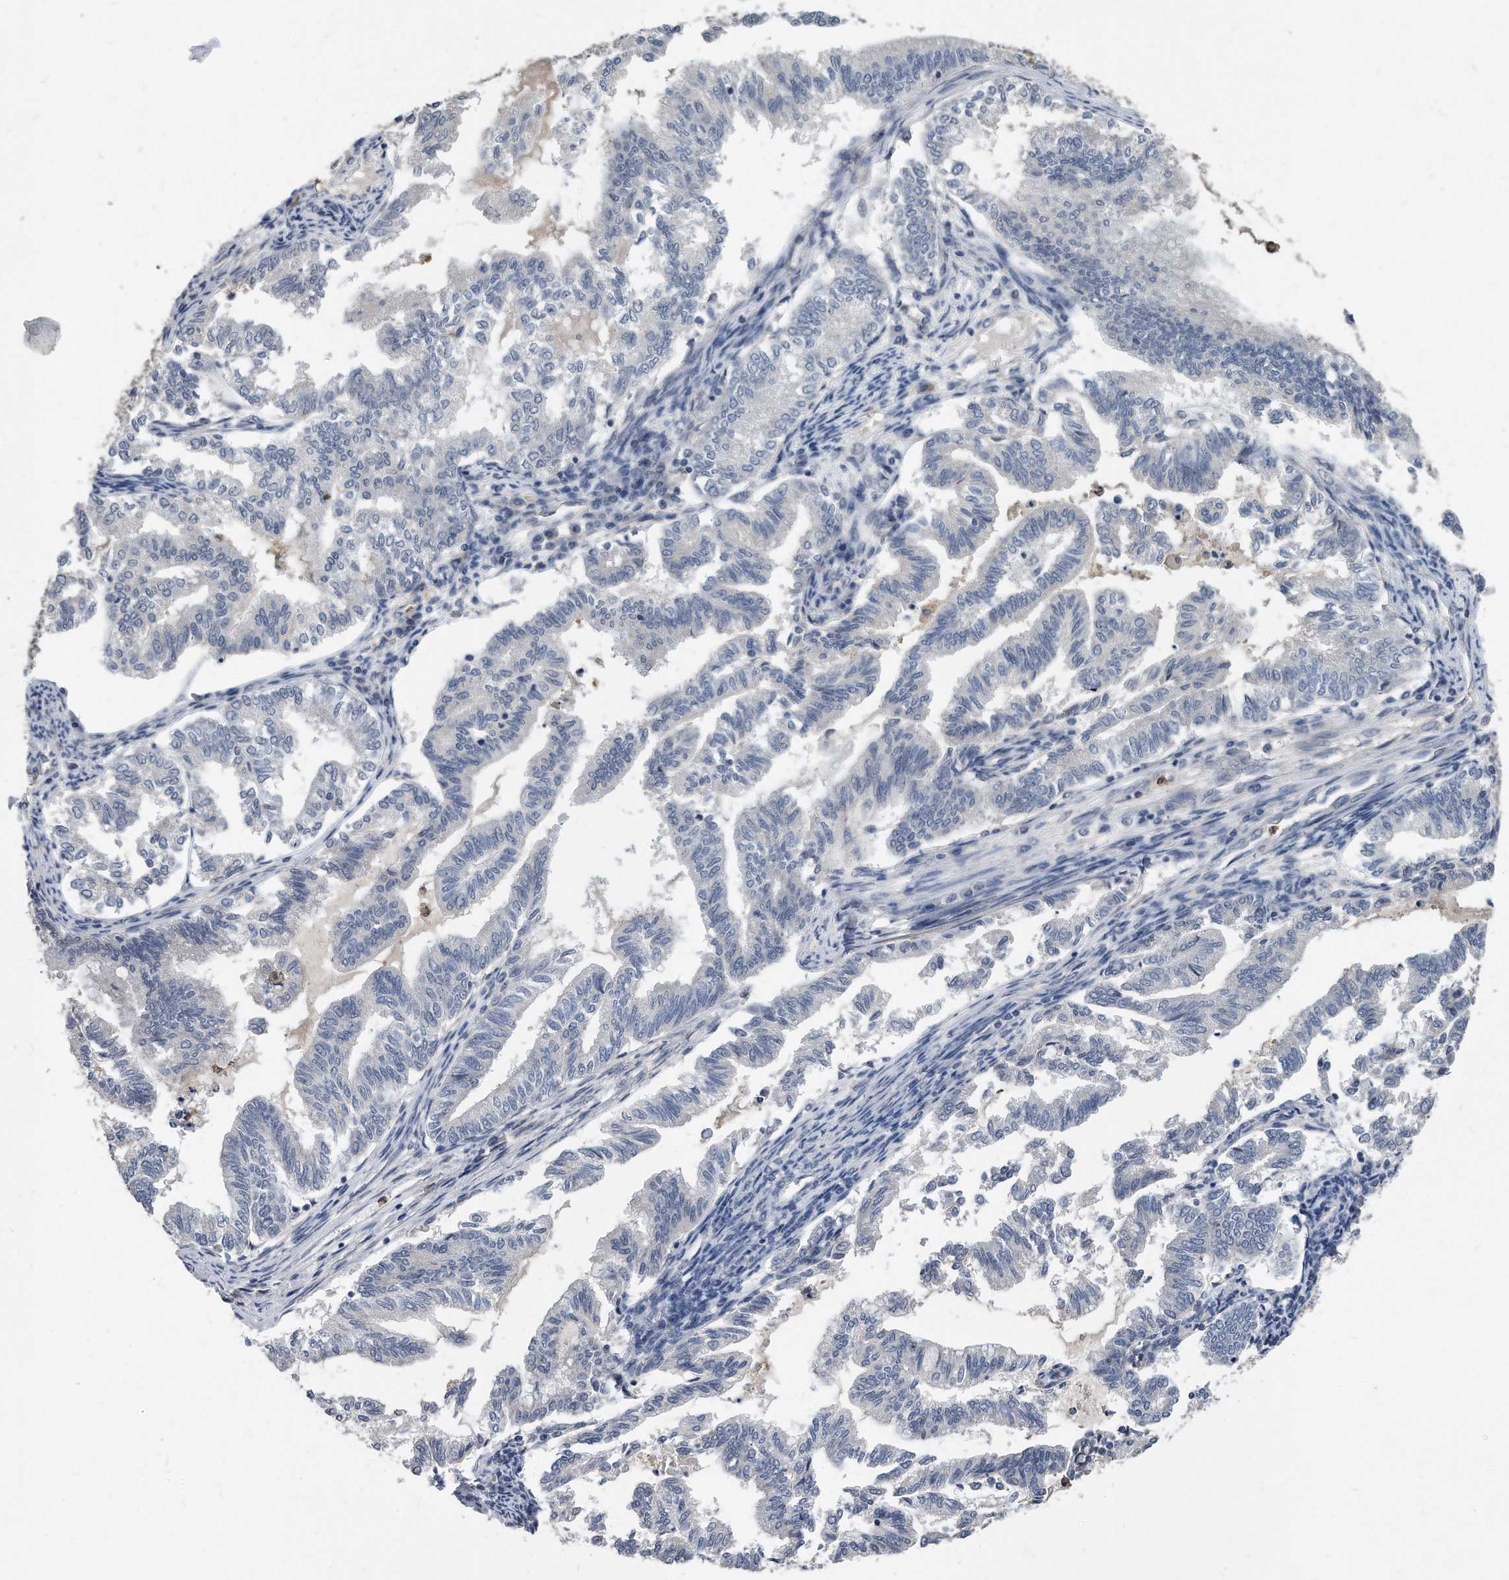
{"staining": {"intensity": "negative", "quantity": "none", "location": "none"}, "tissue": "endometrial cancer", "cell_type": "Tumor cells", "image_type": "cancer", "snomed": [{"axis": "morphology", "description": "Adenocarcinoma, NOS"}, {"axis": "topography", "description": "Endometrium"}], "caption": "Tumor cells show no significant staining in endometrial cancer (adenocarcinoma).", "gene": "HOMER3", "patient": {"sex": "female", "age": 79}}